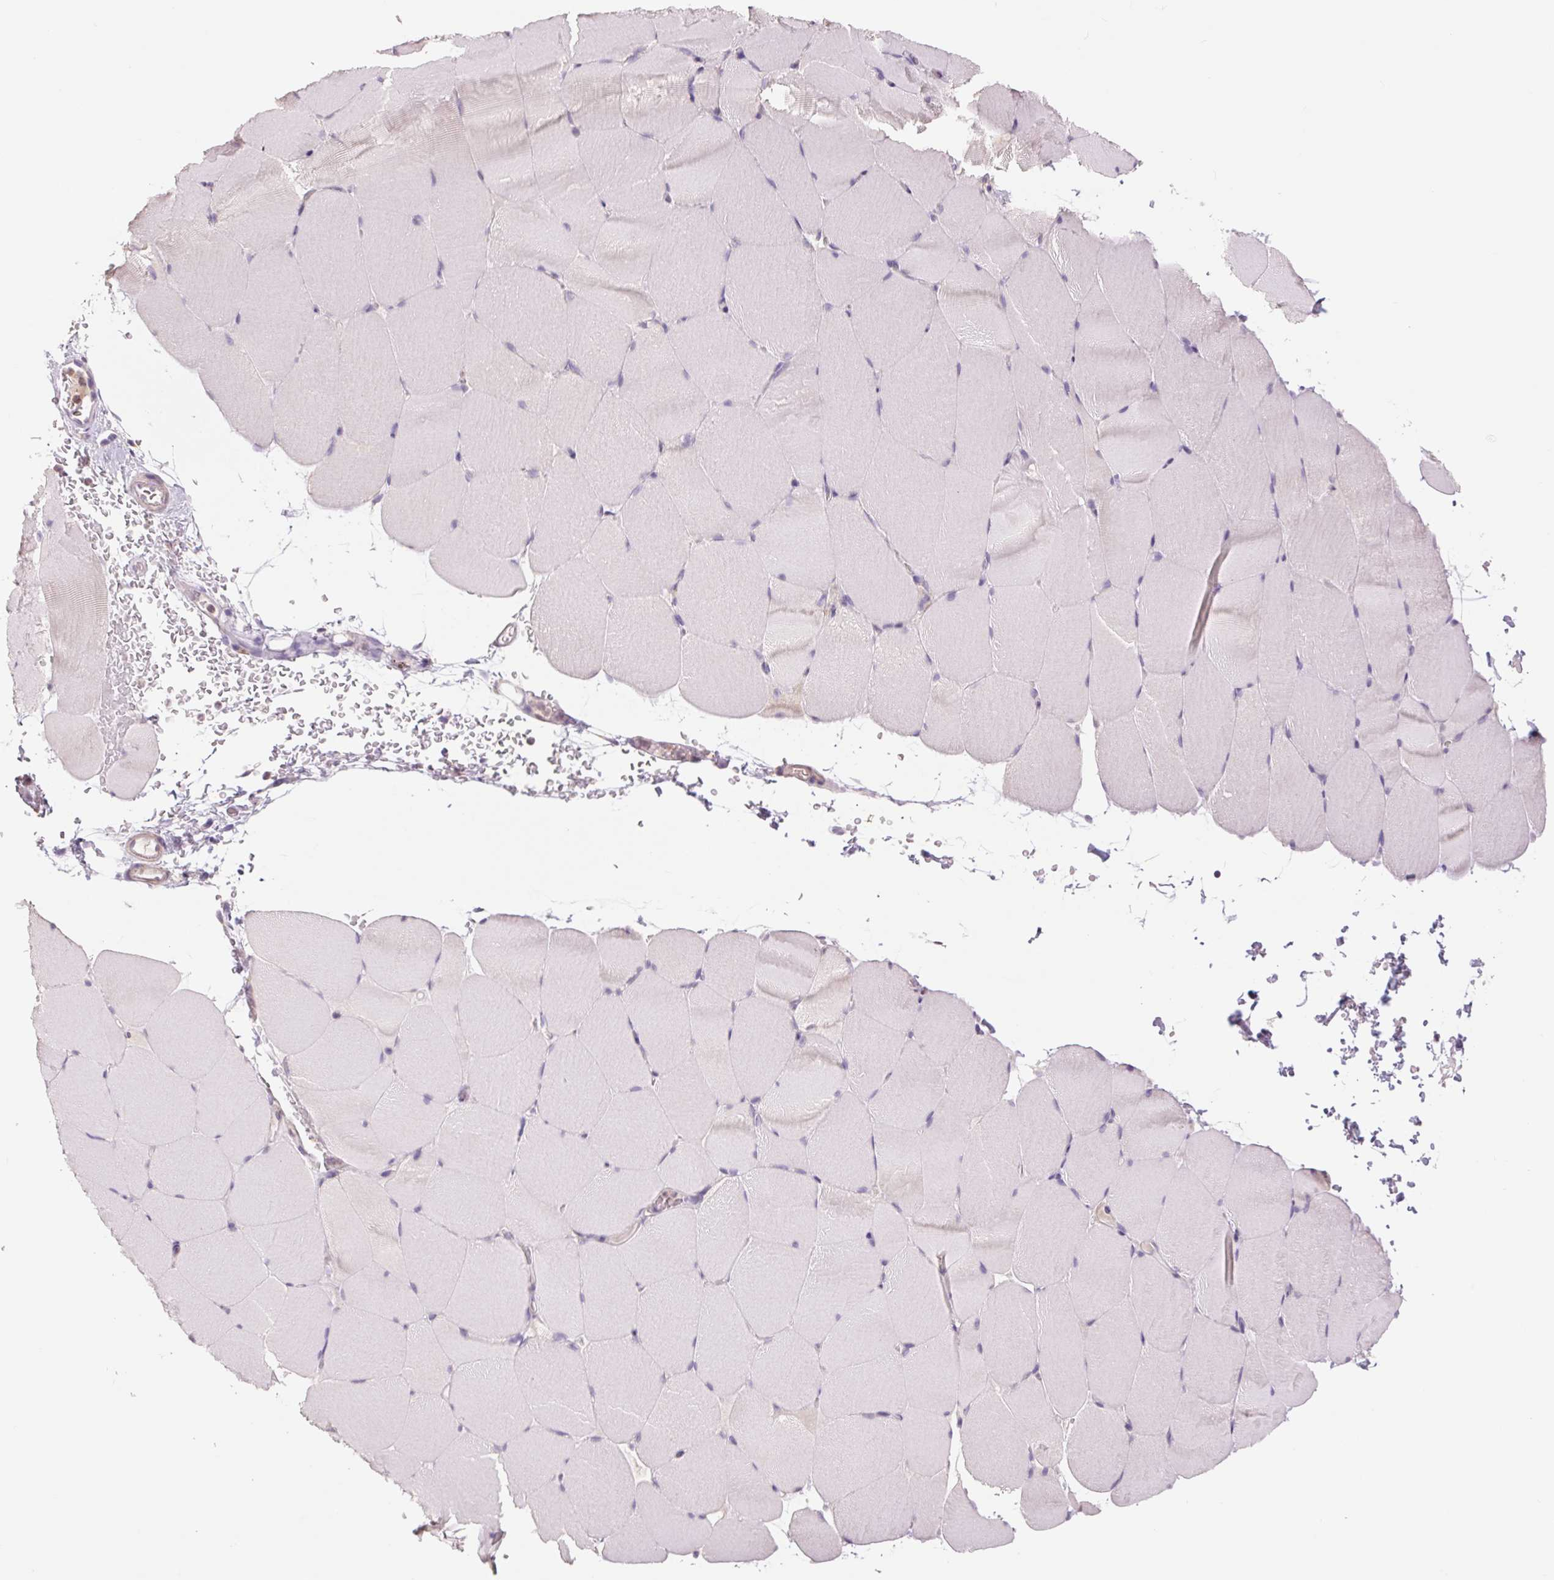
{"staining": {"intensity": "negative", "quantity": "none", "location": "none"}, "tissue": "skeletal muscle", "cell_type": "Myocytes", "image_type": "normal", "snomed": [{"axis": "morphology", "description": "Normal tissue, NOS"}, {"axis": "topography", "description": "Skeletal muscle"}], "caption": "The micrograph demonstrates no staining of myocytes in benign skeletal muscle.", "gene": "COX6A1", "patient": {"sex": "female", "age": 37}}